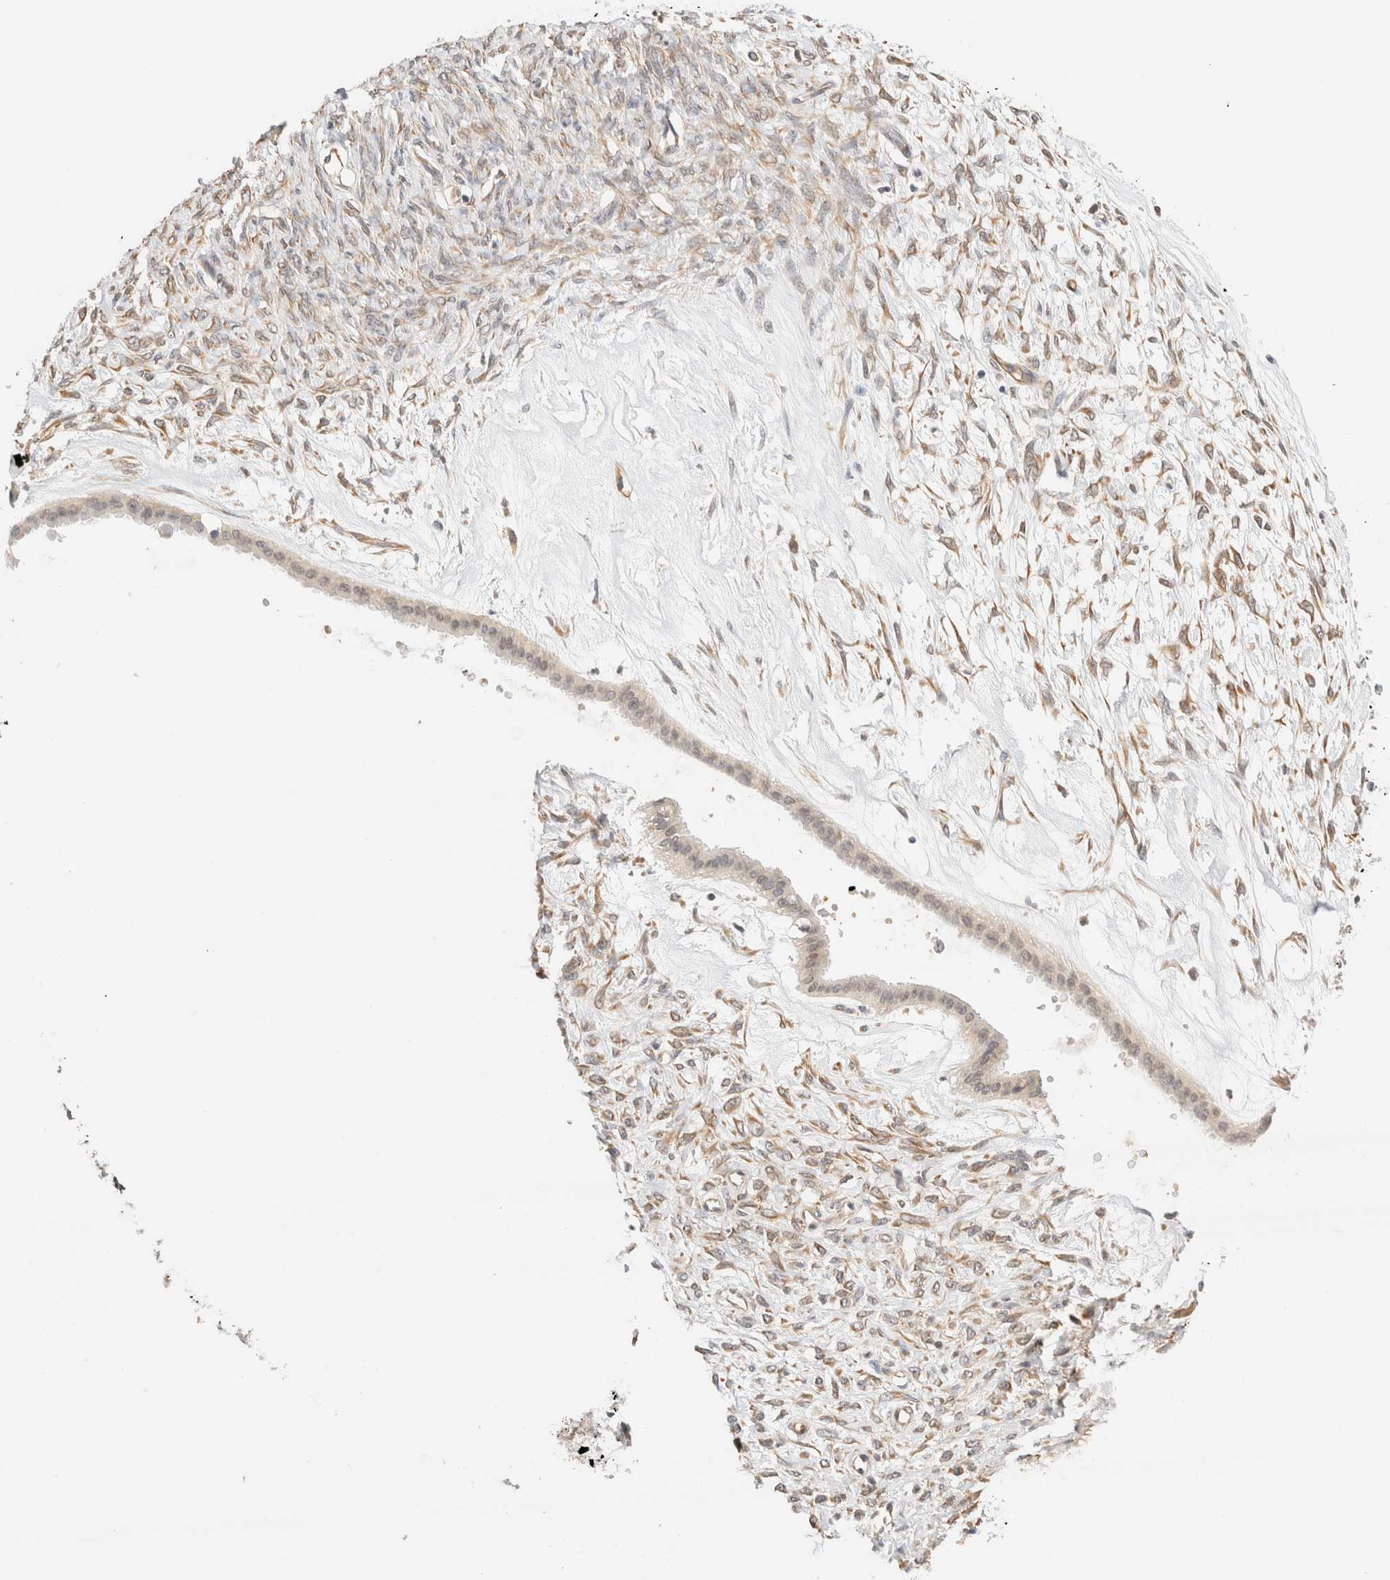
{"staining": {"intensity": "weak", "quantity": "<25%", "location": "cytoplasmic/membranous"}, "tissue": "ovarian cancer", "cell_type": "Tumor cells", "image_type": "cancer", "snomed": [{"axis": "morphology", "description": "Cystadenocarcinoma, mucinous, NOS"}, {"axis": "topography", "description": "Ovary"}], "caption": "The micrograph demonstrates no significant staining in tumor cells of ovarian cancer (mucinous cystadenocarcinoma).", "gene": "SYVN1", "patient": {"sex": "female", "age": 73}}